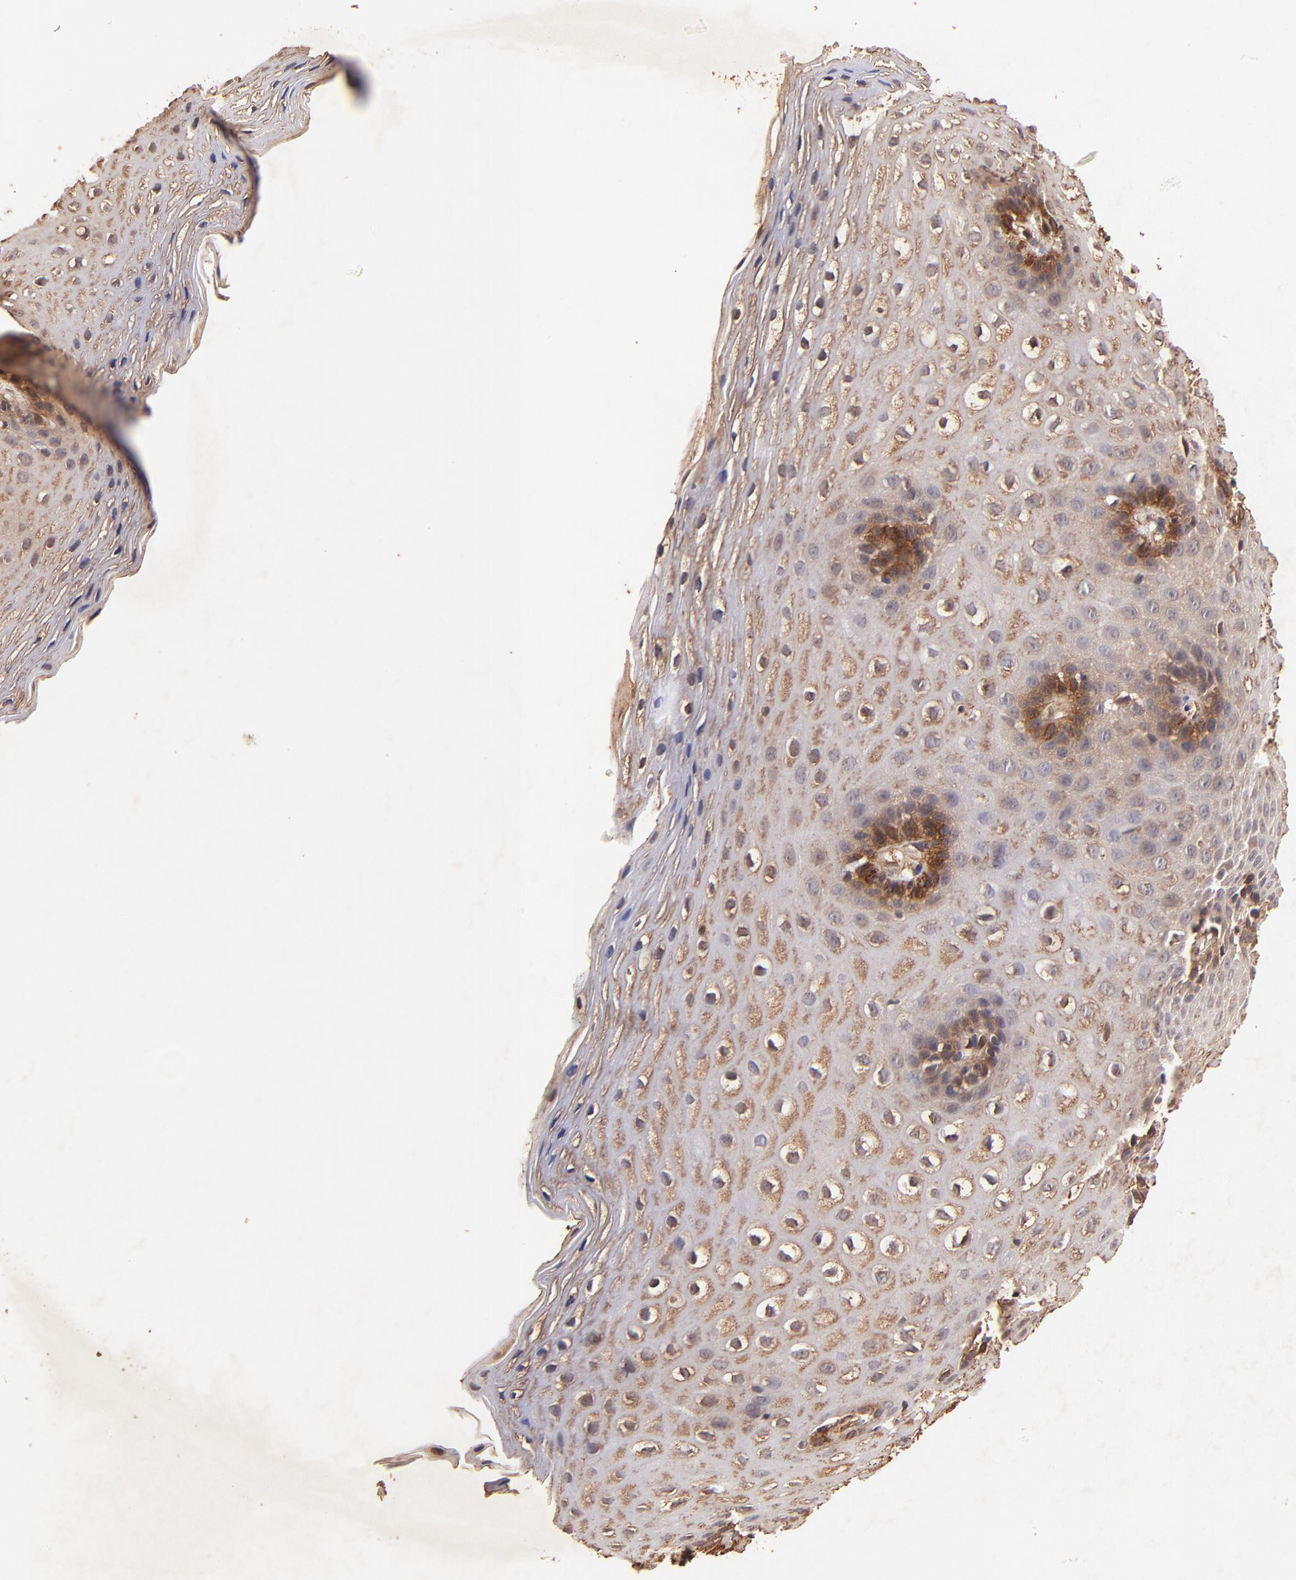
{"staining": {"intensity": "moderate", "quantity": "25%-75%", "location": "cytoplasmic/membranous"}, "tissue": "esophagus", "cell_type": "Squamous epithelial cells", "image_type": "normal", "snomed": [{"axis": "morphology", "description": "Normal tissue, NOS"}, {"axis": "topography", "description": "Esophagus"}], "caption": "High-magnification brightfield microscopy of benign esophagus stained with DAB (brown) and counterstained with hematoxylin (blue). squamous epithelial cells exhibit moderate cytoplasmic/membranous staining is present in approximately25%-75% of cells. The staining was performed using DAB, with brown indicating positive protein expression. Nuclei are stained blue with hematoxylin.", "gene": "ITGB1", "patient": {"sex": "female", "age": 70}}